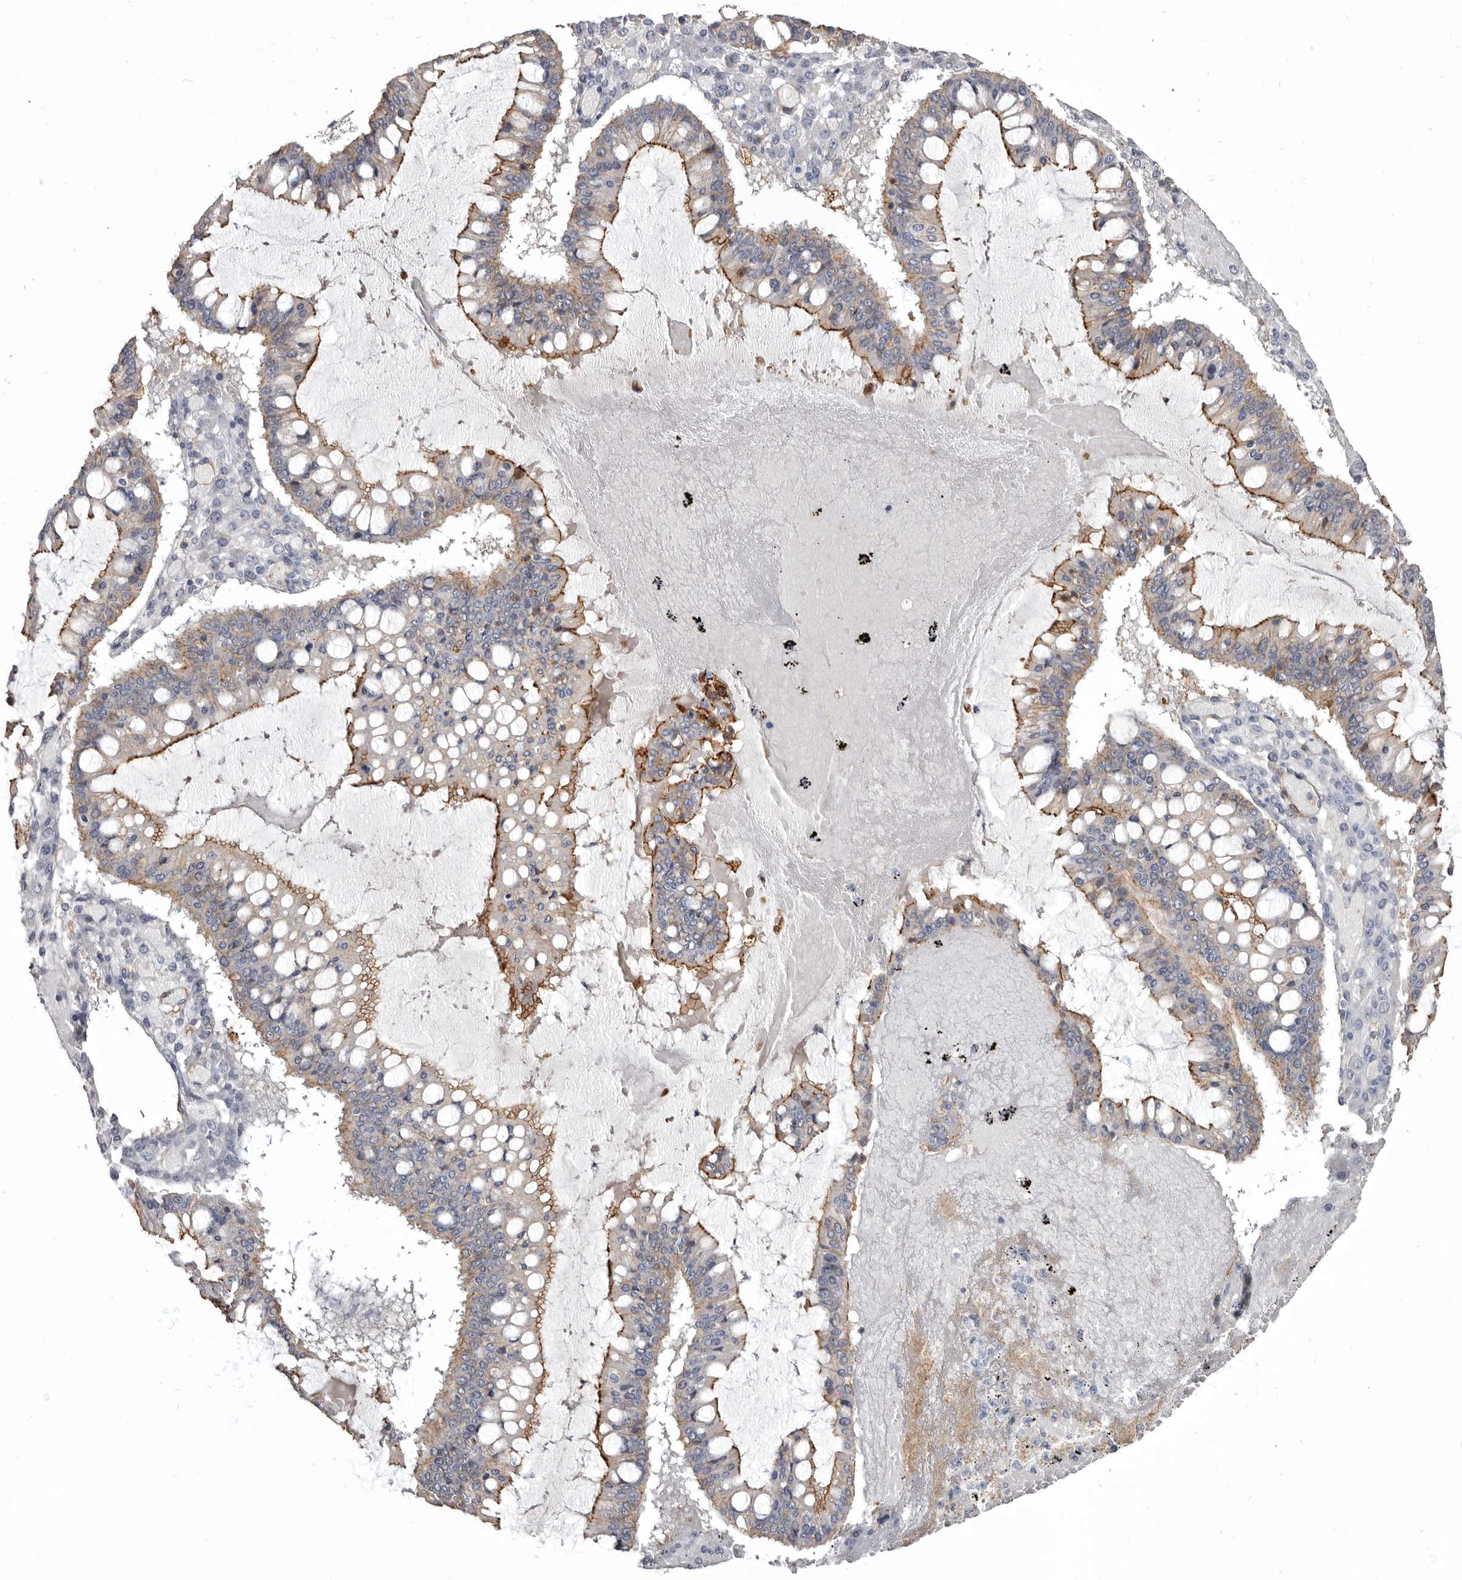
{"staining": {"intensity": "moderate", "quantity": "25%-75%", "location": "cytoplasmic/membranous"}, "tissue": "ovarian cancer", "cell_type": "Tumor cells", "image_type": "cancer", "snomed": [{"axis": "morphology", "description": "Cystadenocarcinoma, mucinous, NOS"}, {"axis": "topography", "description": "Ovary"}], "caption": "Ovarian cancer (mucinous cystadenocarcinoma) stained for a protein exhibits moderate cytoplasmic/membranous positivity in tumor cells.", "gene": "CGN", "patient": {"sex": "female", "age": 73}}